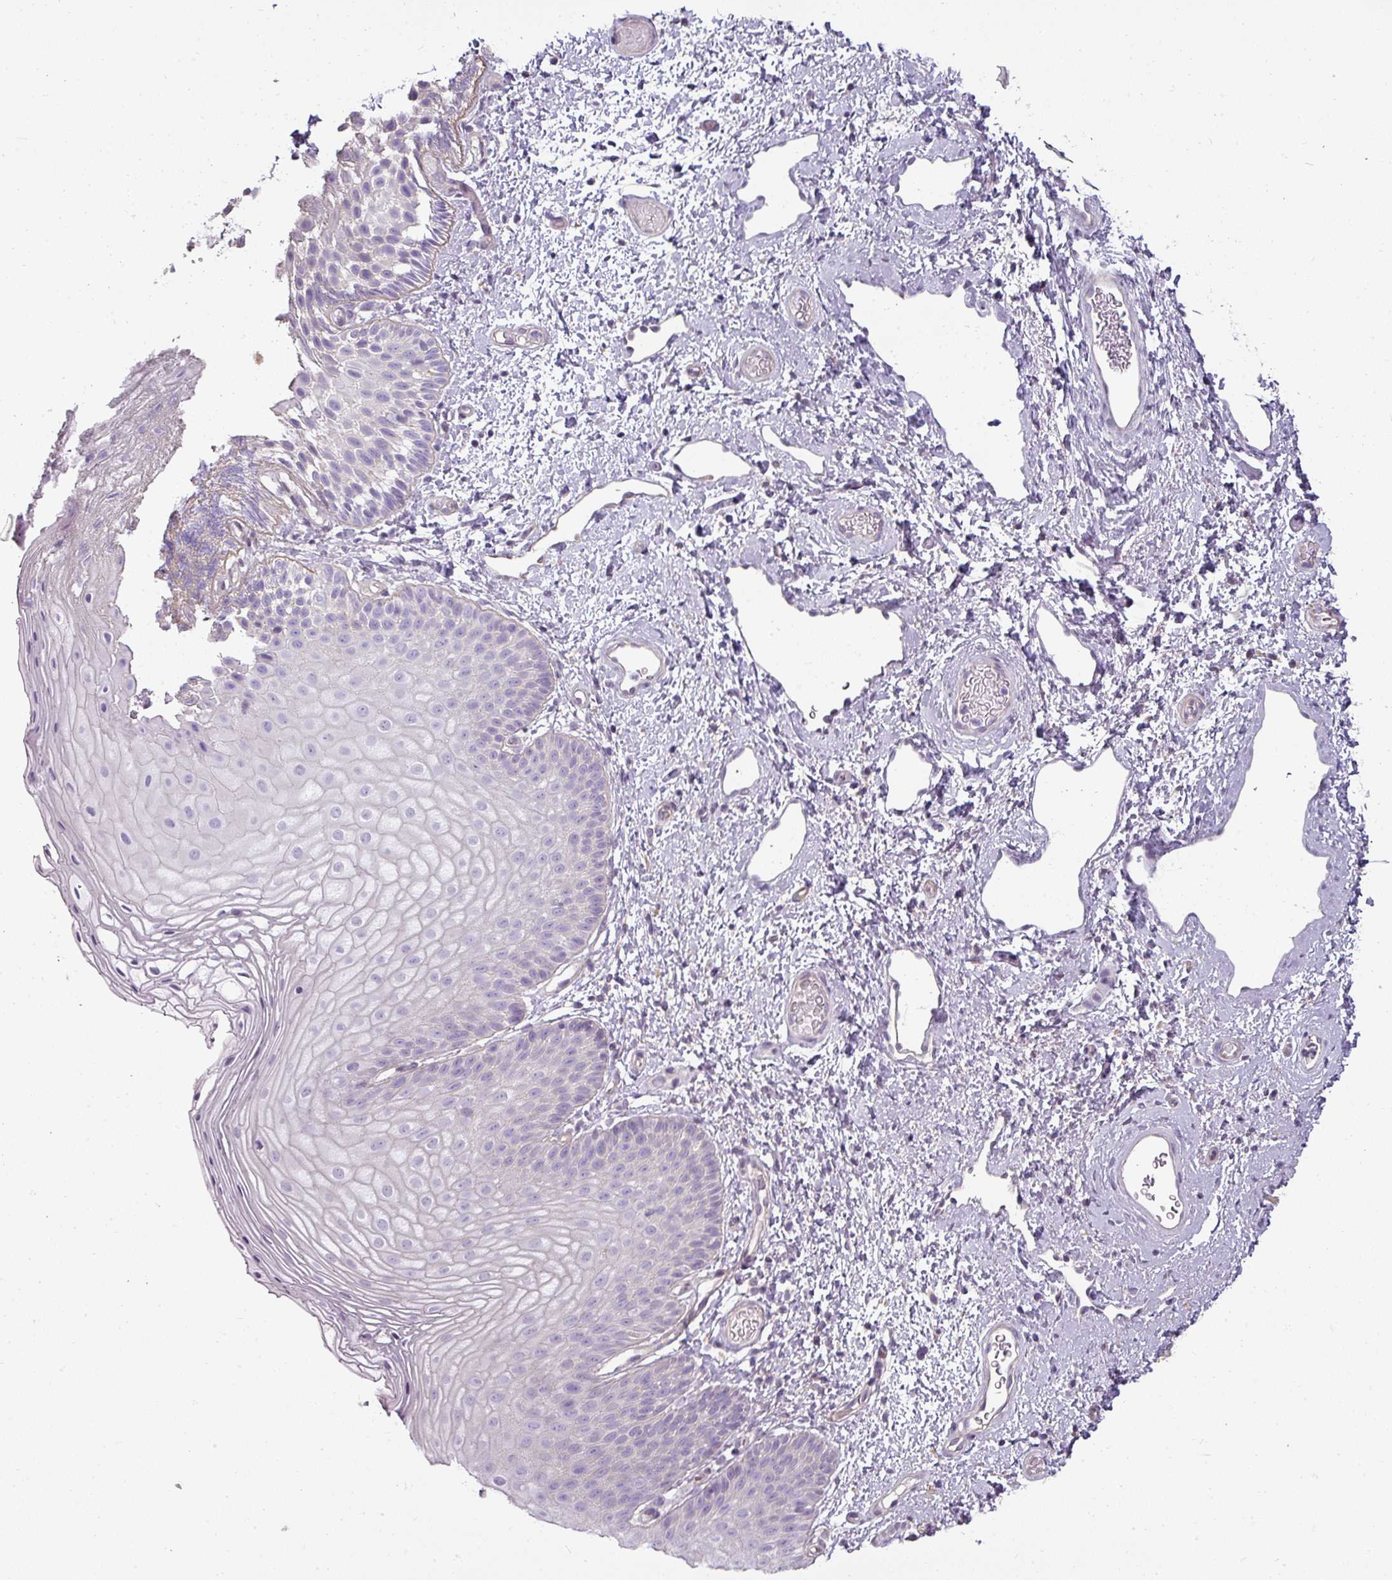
{"staining": {"intensity": "negative", "quantity": "none", "location": "none"}, "tissue": "skin", "cell_type": "Epidermal cells", "image_type": "normal", "snomed": [{"axis": "morphology", "description": "Normal tissue, NOS"}, {"axis": "topography", "description": "Anal"}], "caption": "The micrograph demonstrates no staining of epidermal cells in unremarkable skin.", "gene": "ASB1", "patient": {"sex": "female", "age": 40}}